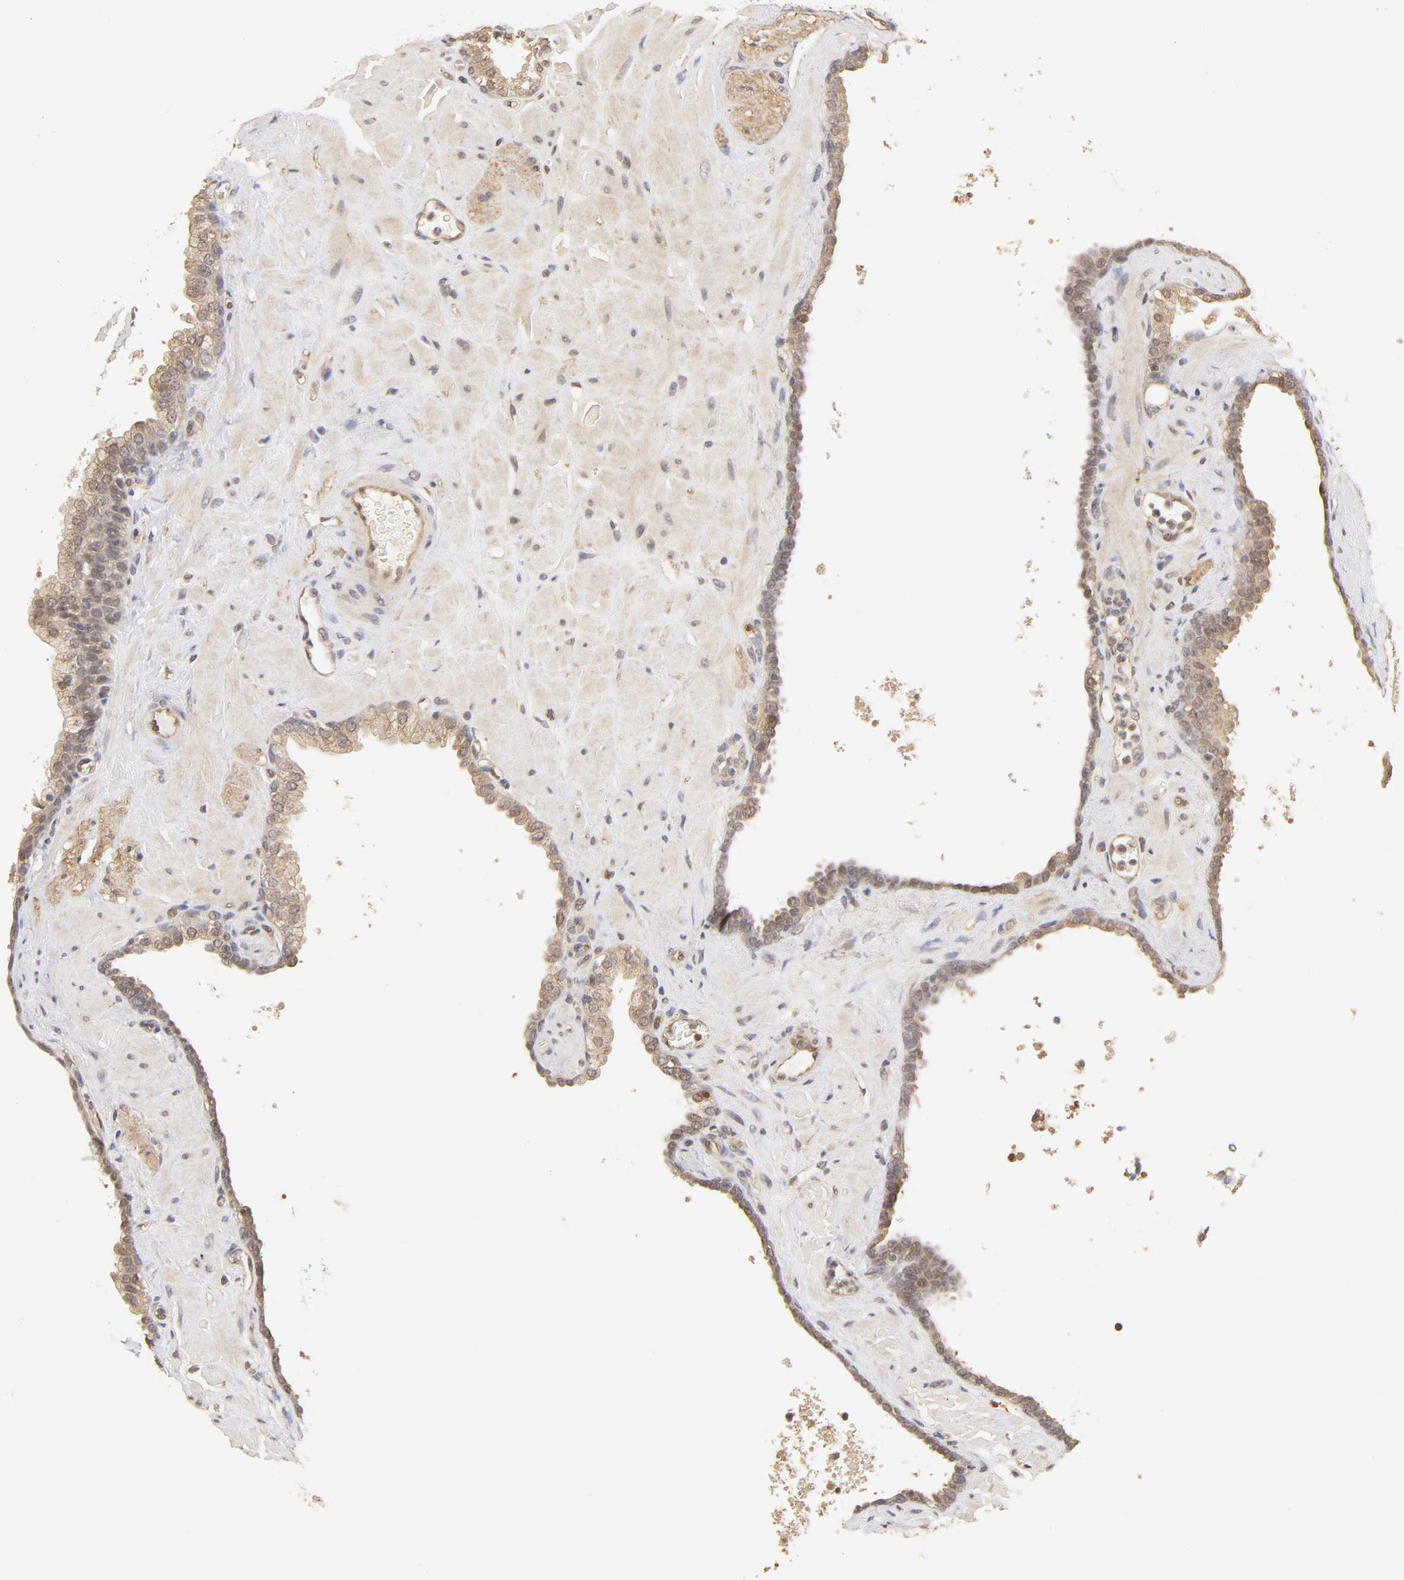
{"staining": {"intensity": "weak", "quantity": ">75%", "location": "cytoplasmic/membranous"}, "tissue": "prostate", "cell_type": "Glandular cells", "image_type": "normal", "snomed": [{"axis": "morphology", "description": "Normal tissue, NOS"}, {"axis": "topography", "description": "Prostate"}], "caption": "Glandular cells demonstrate low levels of weak cytoplasmic/membranous positivity in approximately >75% of cells in normal human prostate.", "gene": "MAPK1", "patient": {"sex": "male", "age": 60}}